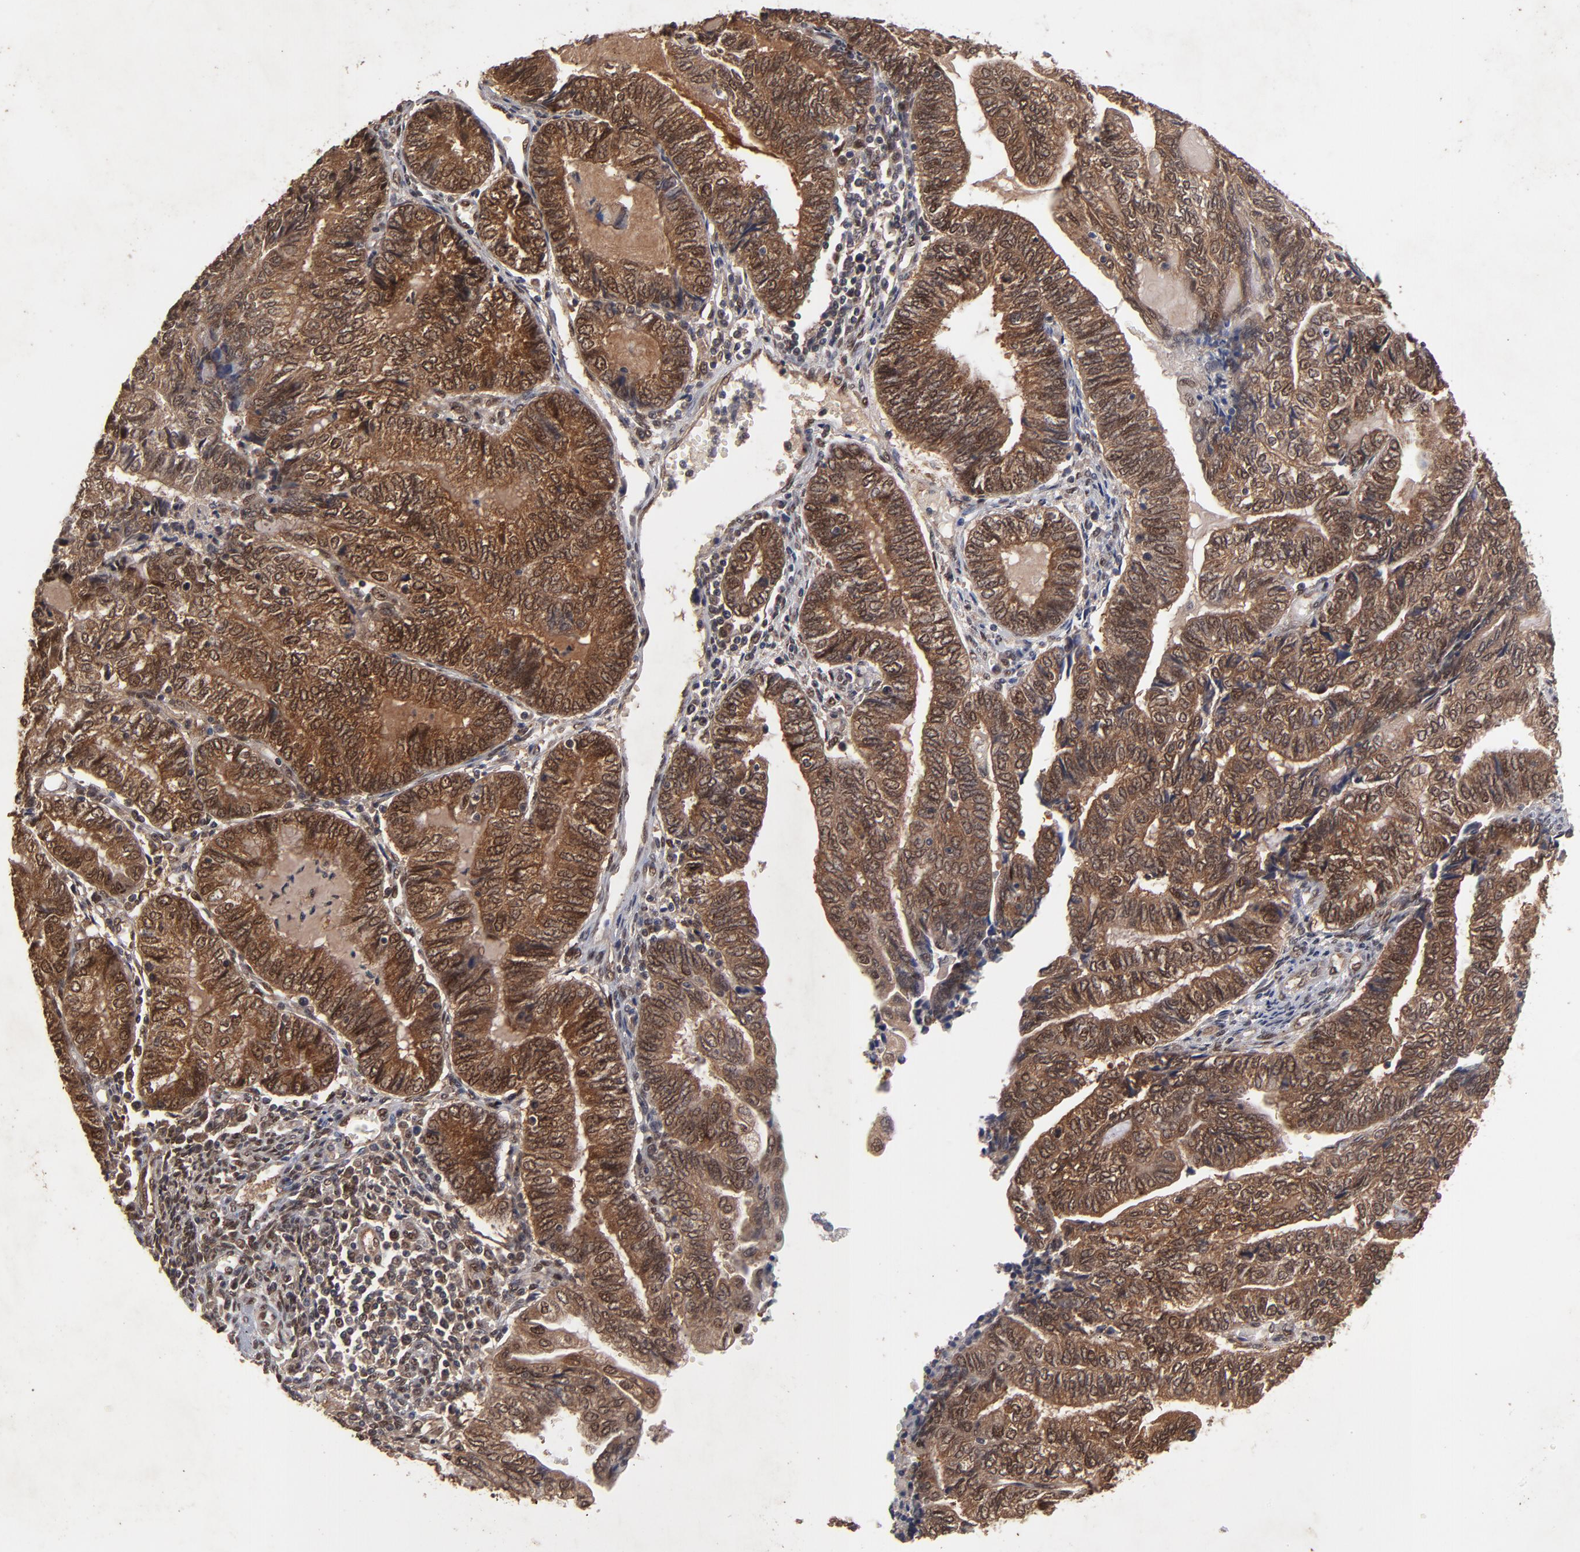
{"staining": {"intensity": "moderate", "quantity": ">75%", "location": "cytoplasmic/membranous,nuclear"}, "tissue": "endometrial cancer", "cell_type": "Tumor cells", "image_type": "cancer", "snomed": [{"axis": "morphology", "description": "Adenocarcinoma, NOS"}, {"axis": "topography", "description": "Uterus"}, {"axis": "topography", "description": "Endometrium"}], "caption": "Adenocarcinoma (endometrial) stained with a protein marker shows moderate staining in tumor cells.", "gene": "HUWE1", "patient": {"sex": "female", "age": 70}}